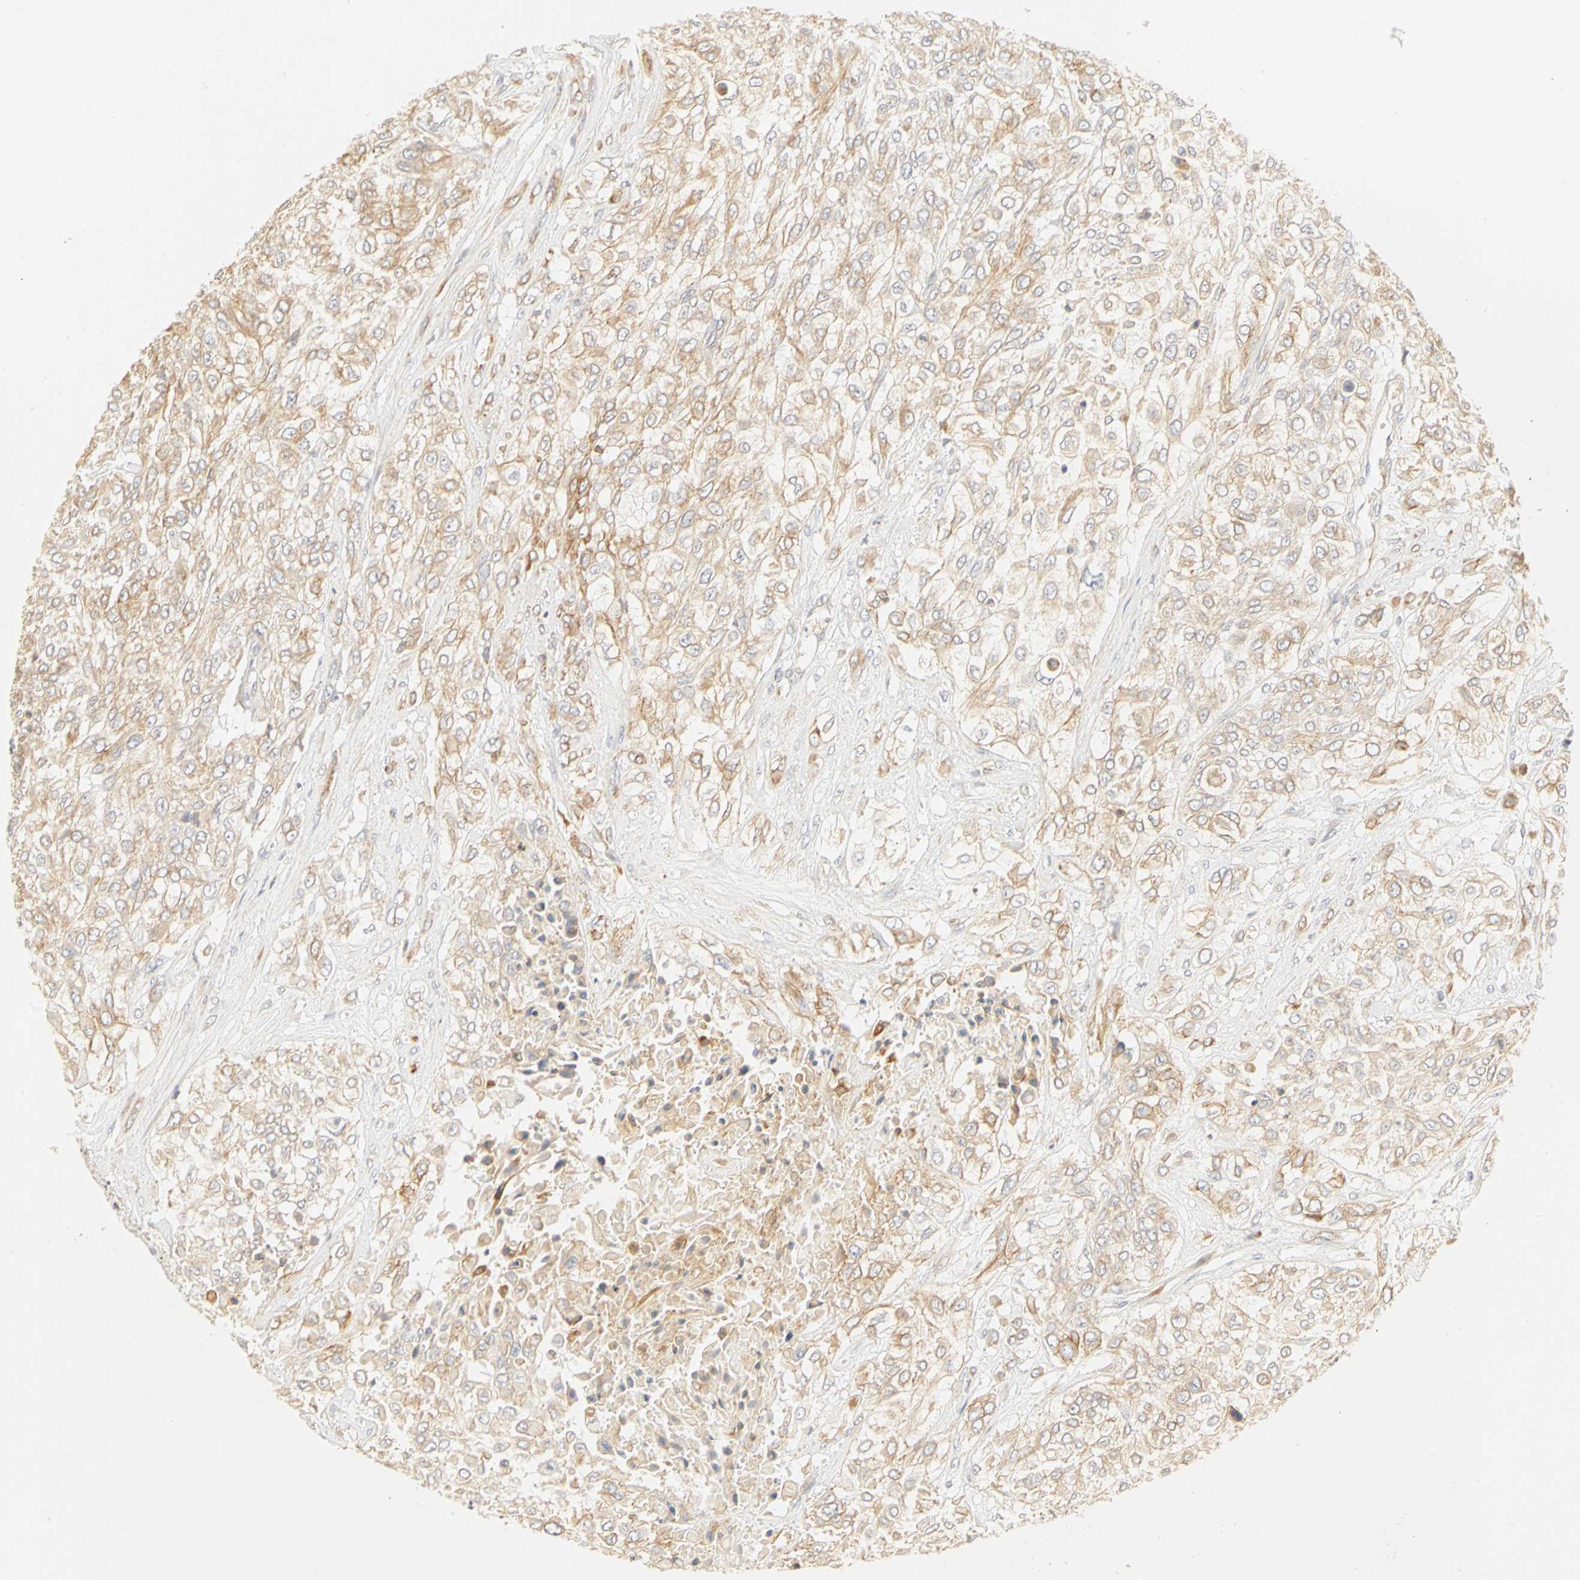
{"staining": {"intensity": "weak", "quantity": ">75%", "location": "cytoplasmic/membranous"}, "tissue": "urothelial cancer", "cell_type": "Tumor cells", "image_type": "cancer", "snomed": [{"axis": "morphology", "description": "Urothelial carcinoma, High grade"}, {"axis": "topography", "description": "Urinary bladder"}], "caption": "Urothelial carcinoma (high-grade) tissue exhibits weak cytoplasmic/membranous positivity in approximately >75% of tumor cells, visualized by immunohistochemistry.", "gene": "GNRH2", "patient": {"sex": "male", "age": 57}}